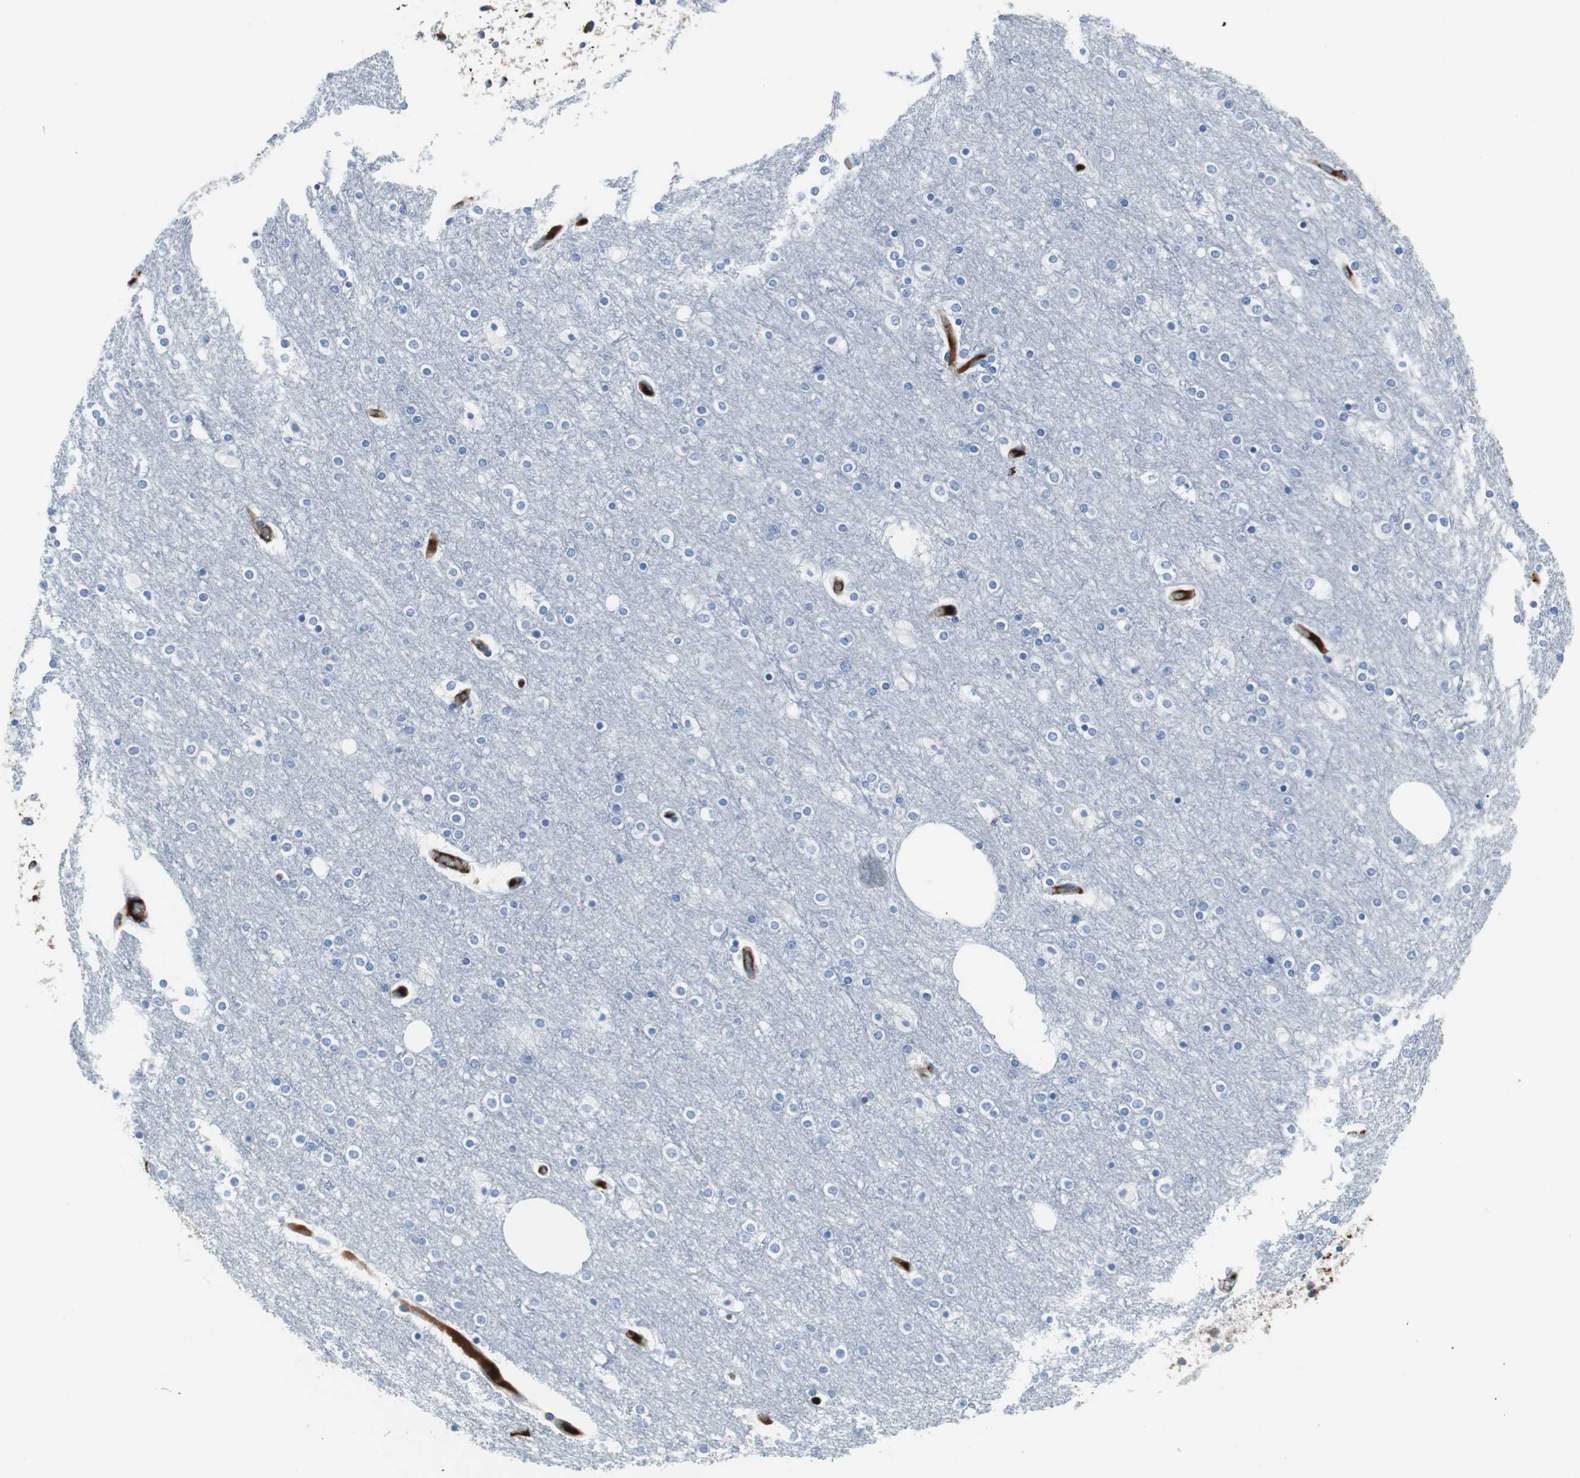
{"staining": {"intensity": "strong", "quantity": "25%-75%", "location": "cytoplasmic/membranous"}, "tissue": "cerebral cortex", "cell_type": "Endothelial cells", "image_type": "normal", "snomed": [{"axis": "morphology", "description": "Normal tissue, NOS"}, {"axis": "topography", "description": "Cerebral cortex"}], "caption": "A high-resolution histopathology image shows immunohistochemistry (IHC) staining of benign cerebral cortex, which reveals strong cytoplasmic/membranous positivity in approximately 25%-75% of endothelial cells. (IHC, brightfield microscopy, high magnification).", "gene": "APCS", "patient": {"sex": "female", "age": 54}}